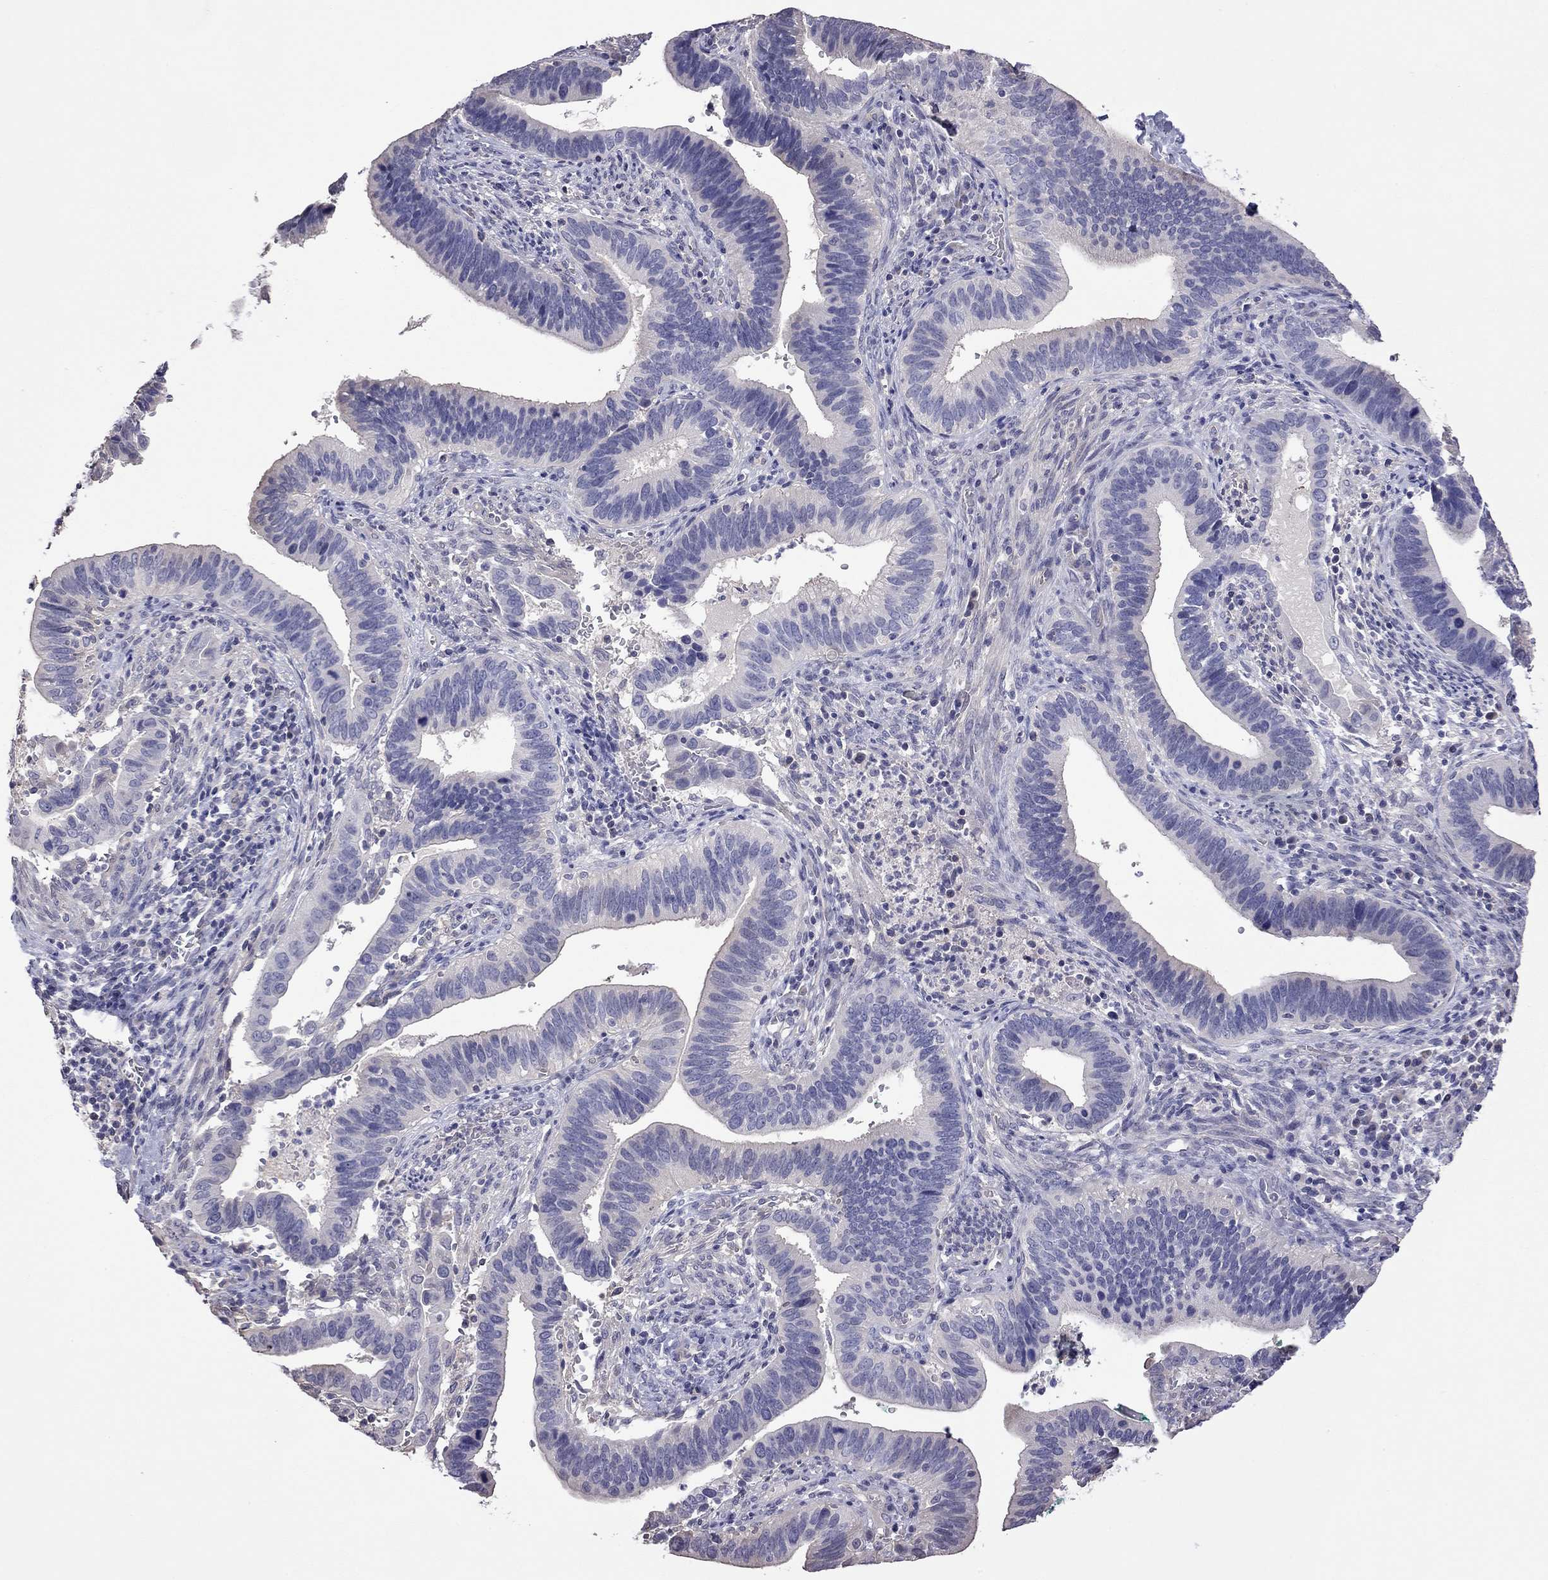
{"staining": {"intensity": "negative", "quantity": "none", "location": "none"}, "tissue": "cervical cancer", "cell_type": "Tumor cells", "image_type": "cancer", "snomed": [{"axis": "morphology", "description": "Adenocarcinoma, NOS"}, {"axis": "topography", "description": "Cervix"}], "caption": "IHC of human cervical cancer (adenocarcinoma) reveals no positivity in tumor cells. Brightfield microscopy of immunohistochemistry stained with DAB (brown) and hematoxylin (blue), captured at high magnification.", "gene": "FEZ1", "patient": {"sex": "female", "age": 42}}